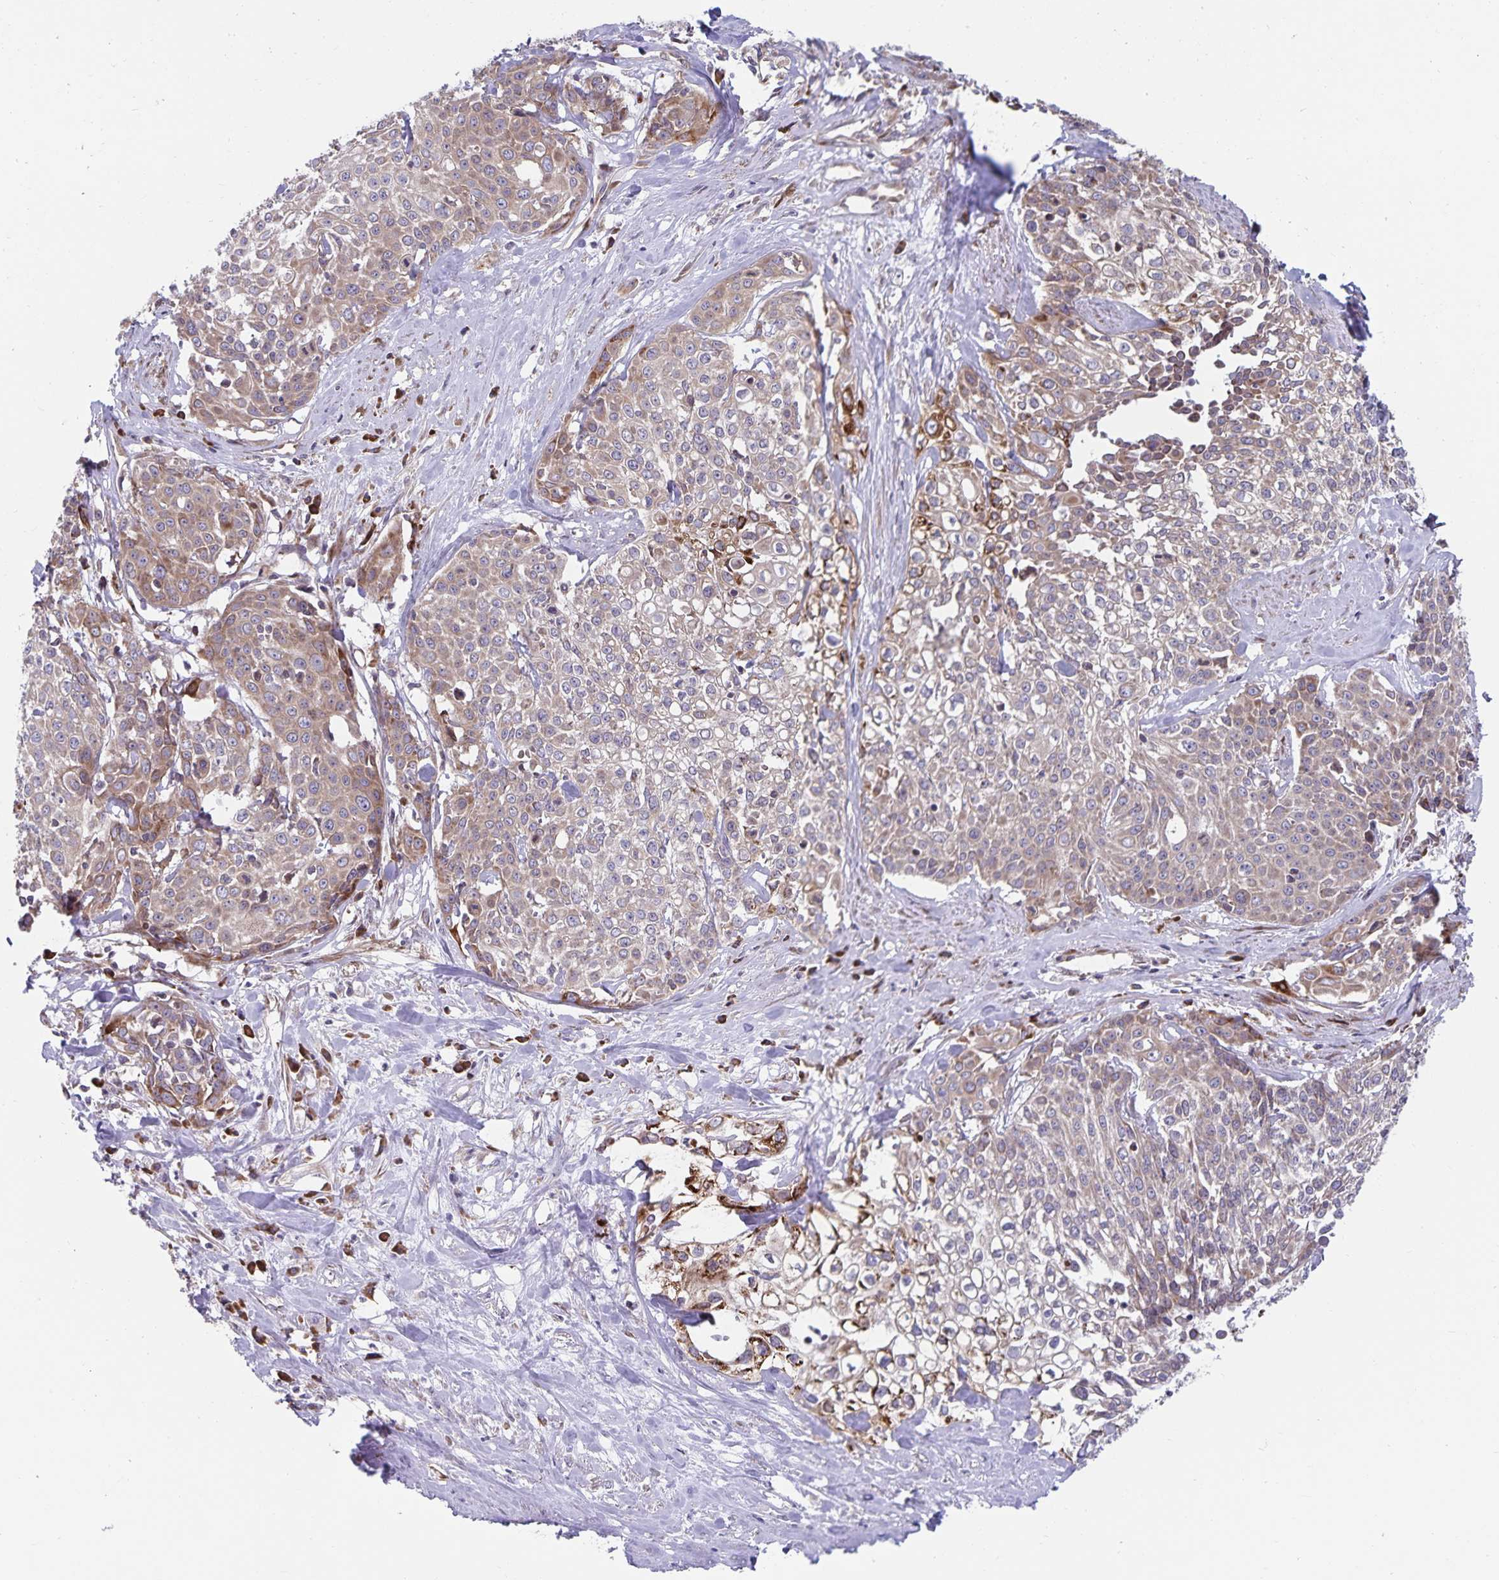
{"staining": {"intensity": "weak", "quantity": "<25%", "location": "cytoplasmic/membranous"}, "tissue": "cervical cancer", "cell_type": "Tumor cells", "image_type": "cancer", "snomed": [{"axis": "morphology", "description": "Squamous cell carcinoma, NOS"}, {"axis": "topography", "description": "Cervix"}], "caption": "Human cervical cancer (squamous cell carcinoma) stained for a protein using IHC displays no staining in tumor cells.", "gene": "SEC62", "patient": {"sex": "female", "age": 39}}